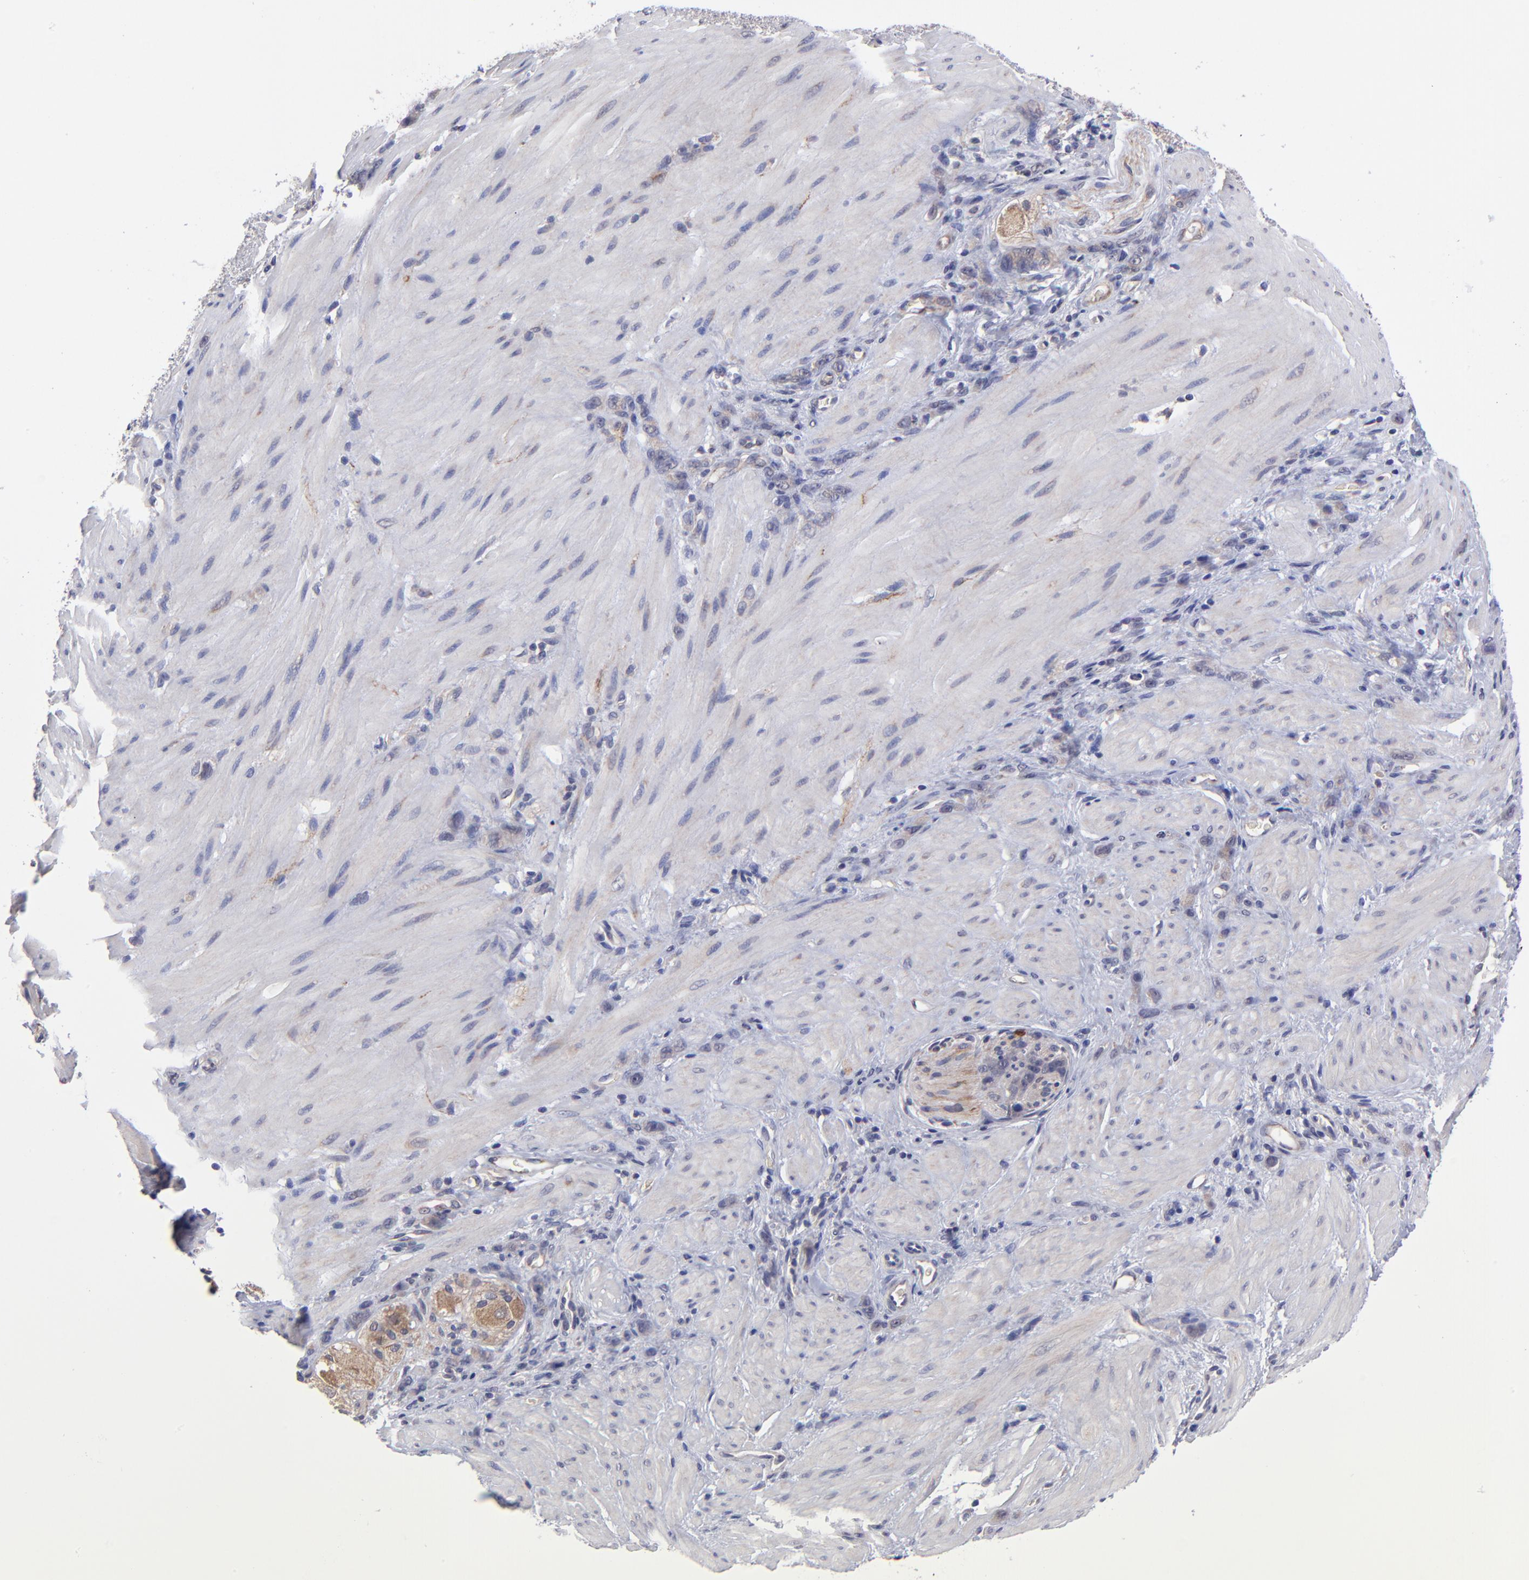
{"staining": {"intensity": "weak", "quantity": "<25%", "location": "cytoplasmic/membranous"}, "tissue": "stomach cancer", "cell_type": "Tumor cells", "image_type": "cancer", "snomed": [{"axis": "morphology", "description": "Normal tissue, NOS"}, {"axis": "morphology", "description": "Adenocarcinoma, NOS"}, {"axis": "topography", "description": "Stomach"}], "caption": "There is no significant expression in tumor cells of stomach adenocarcinoma.", "gene": "UBE2H", "patient": {"sex": "male", "age": 82}}